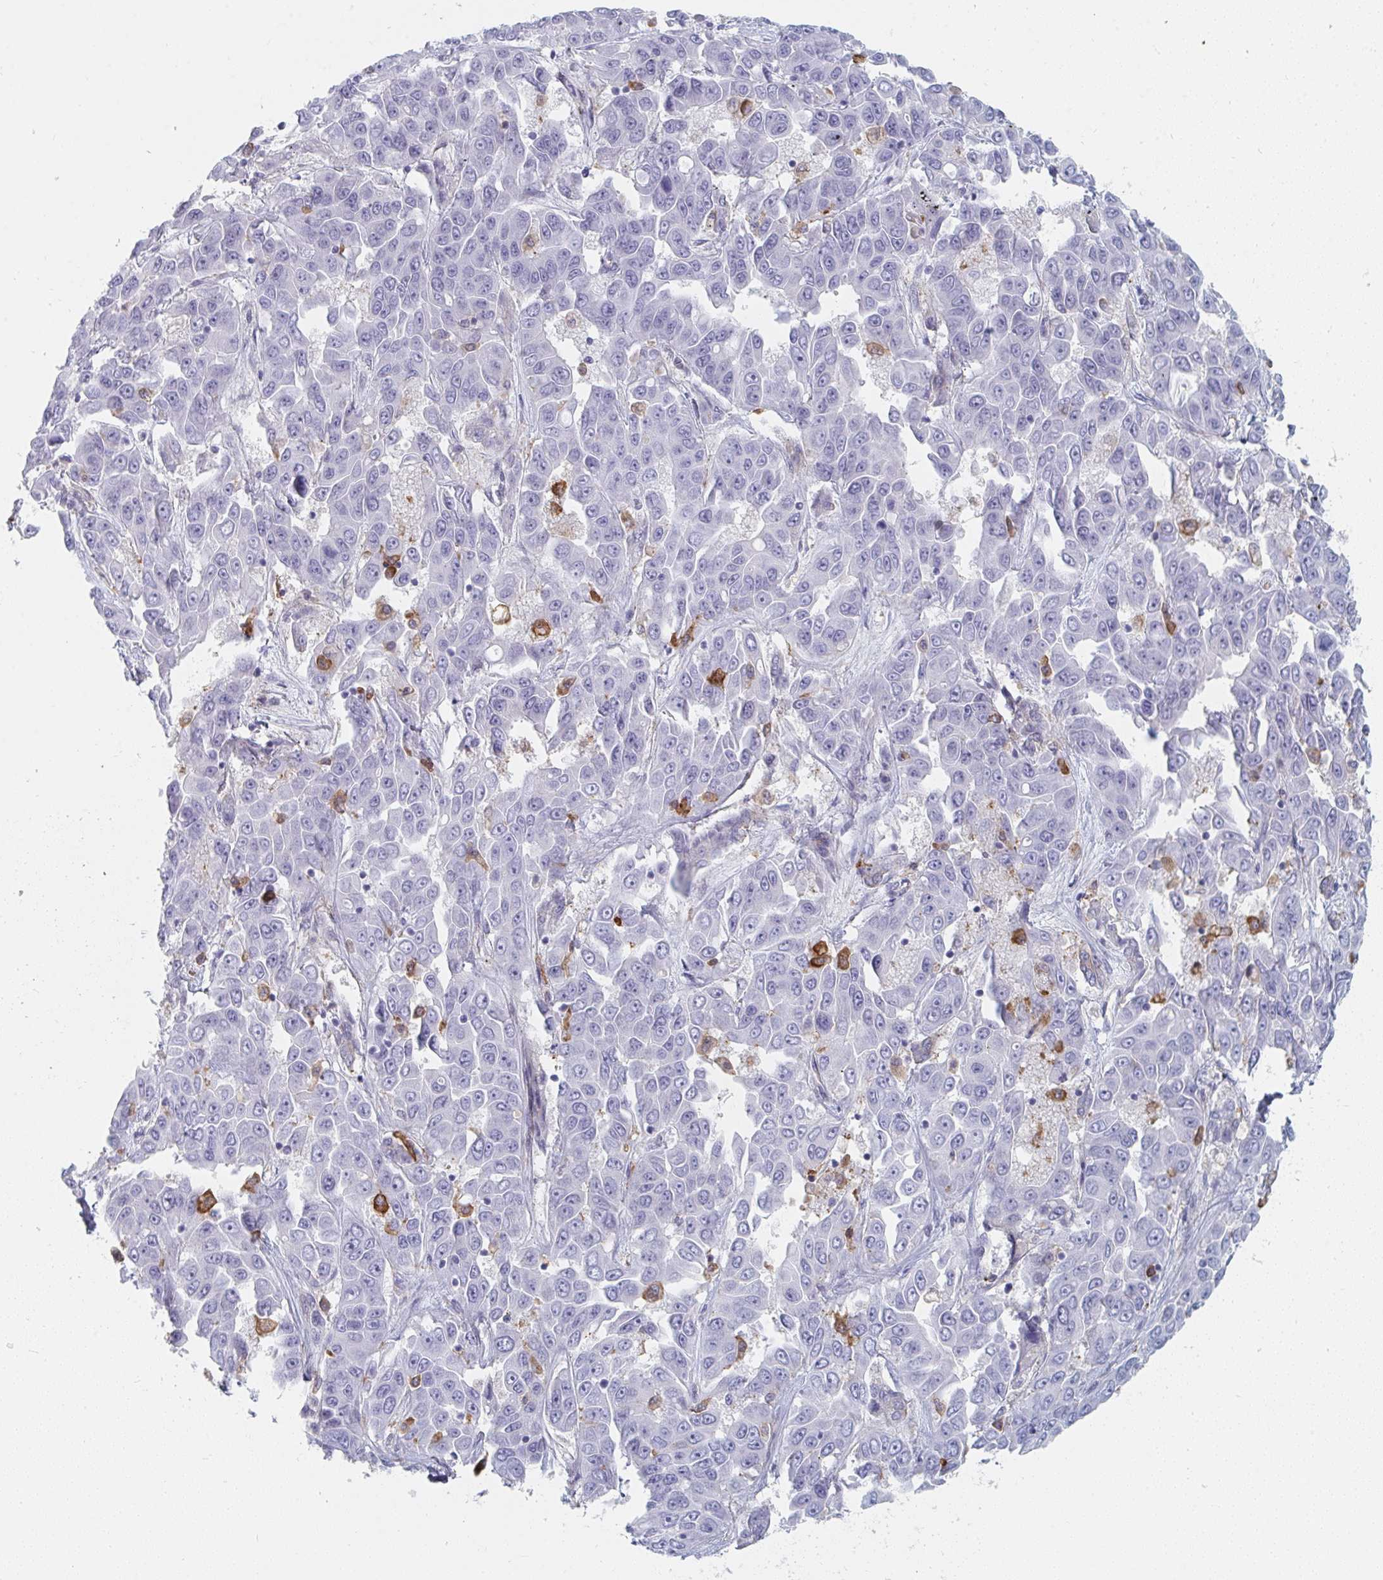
{"staining": {"intensity": "negative", "quantity": "none", "location": "none"}, "tissue": "liver cancer", "cell_type": "Tumor cells", "image_type": "cancer", "snomed": [{"axis": "morphology", "description": "Cholangiocarcinoma"}, {"axis": "topography", "description": "Liver"}], "caption": "There is no significant expression in tumor cells of liver cancer.", "gene": "DAB2", "patient": {"sex": "female", "age": 52}}